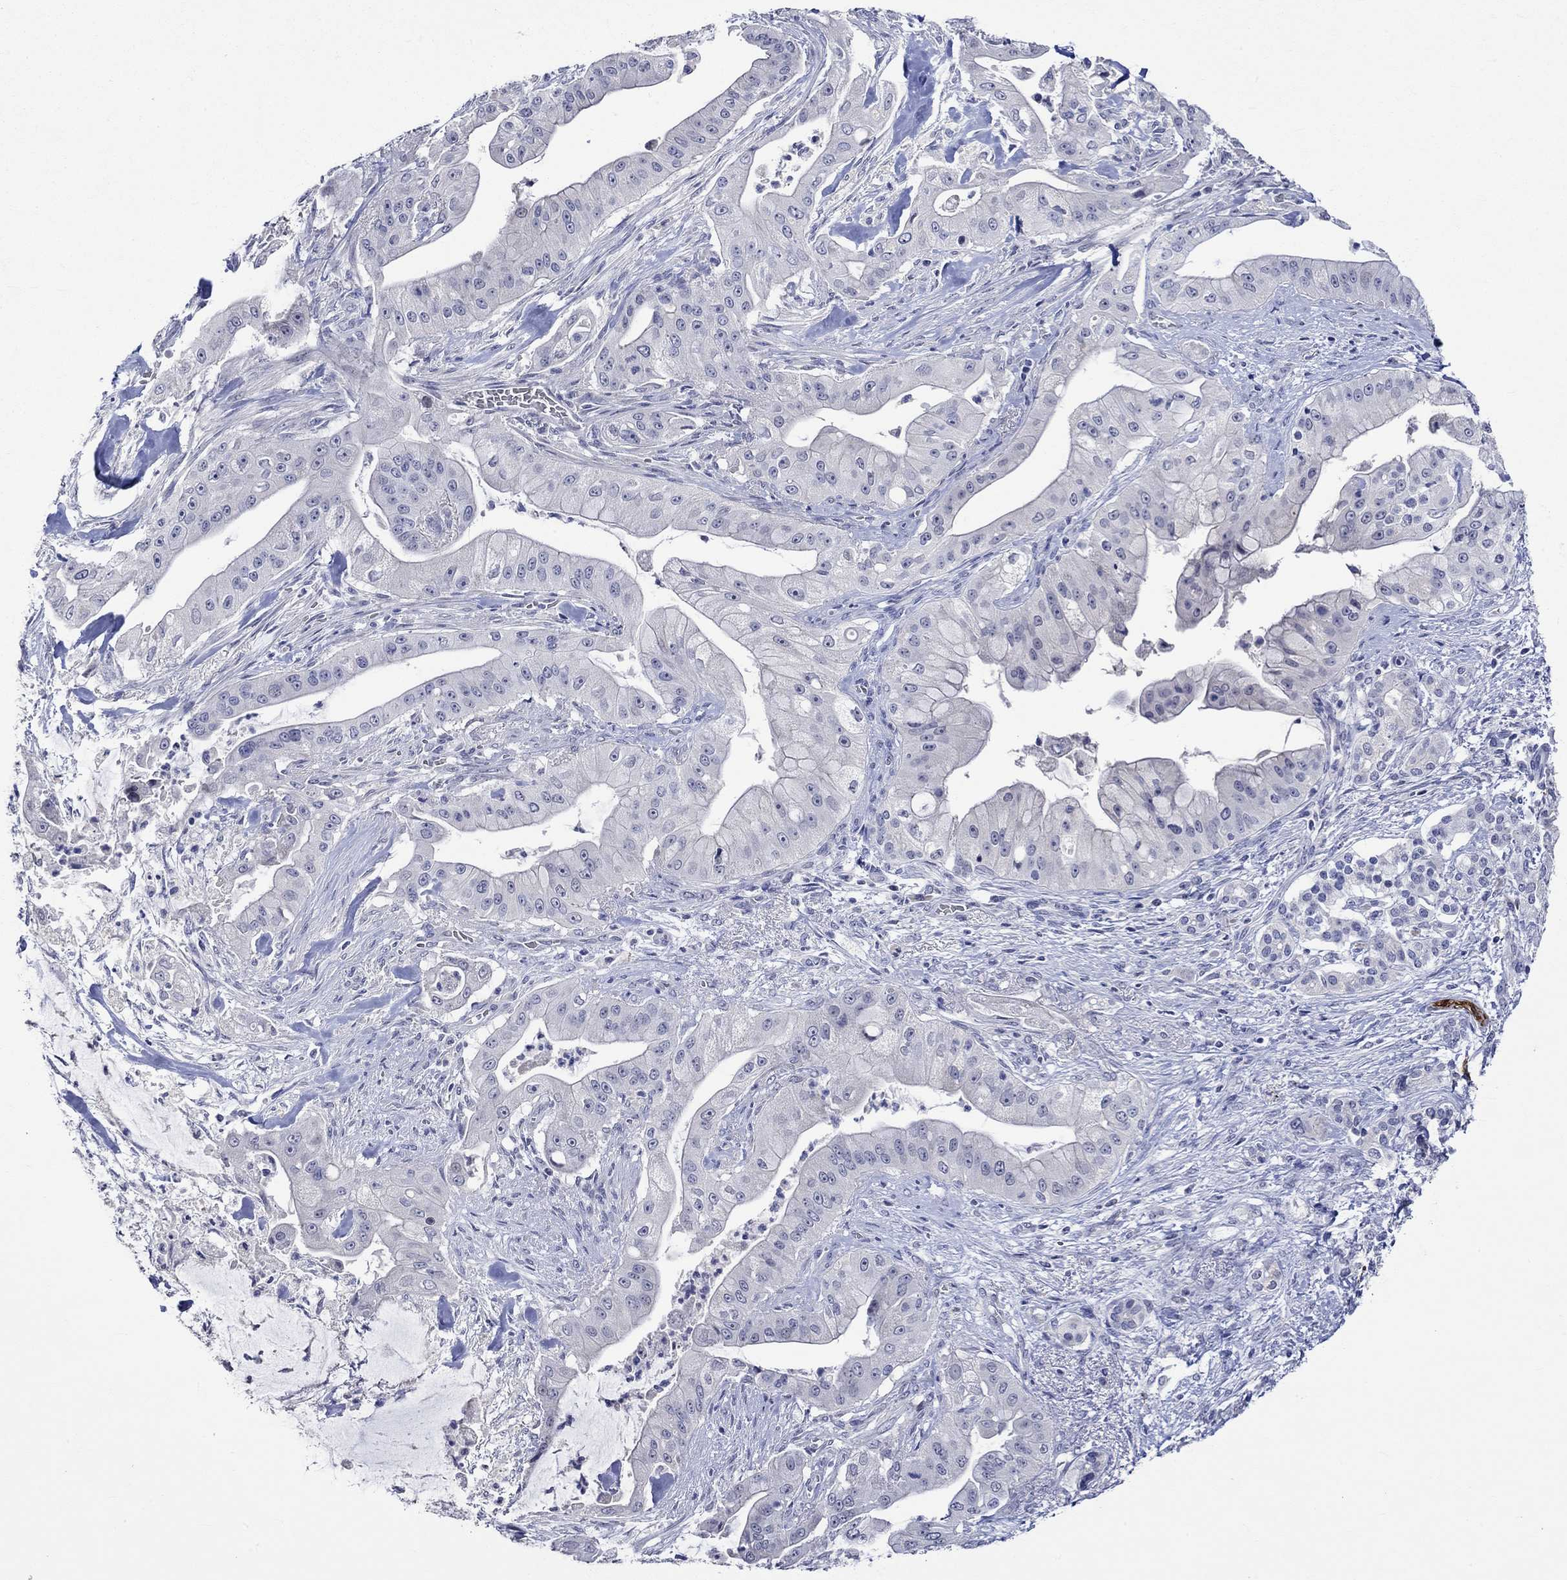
{"staining": {"intensity": "weak", "quantity": "<25%", "location": "cytoplasmic/membranous"}, "tissue": "pancreatic cancer", "cell_type": "Tumor cells", "image_type": "cancer", "snomed": [{"axis": "morphology", "description": "Normal tissue, NOS"}, {"axis": "morphology", "description": "Inflammation, NOS"}, {"axis": "morphology", "description": "Adenocarcinoma, NOS"}, {"axis": "topography", "description": "Pancreas"}], "caption": "DAB (3,3'-diaminobenzidine) immunohistochemical staining of pancreatic adenocarcinoma displays no significant positivity in tumor cells.", "gene": "CRYAB", "patient": {"sex": "male", "age": 57}}